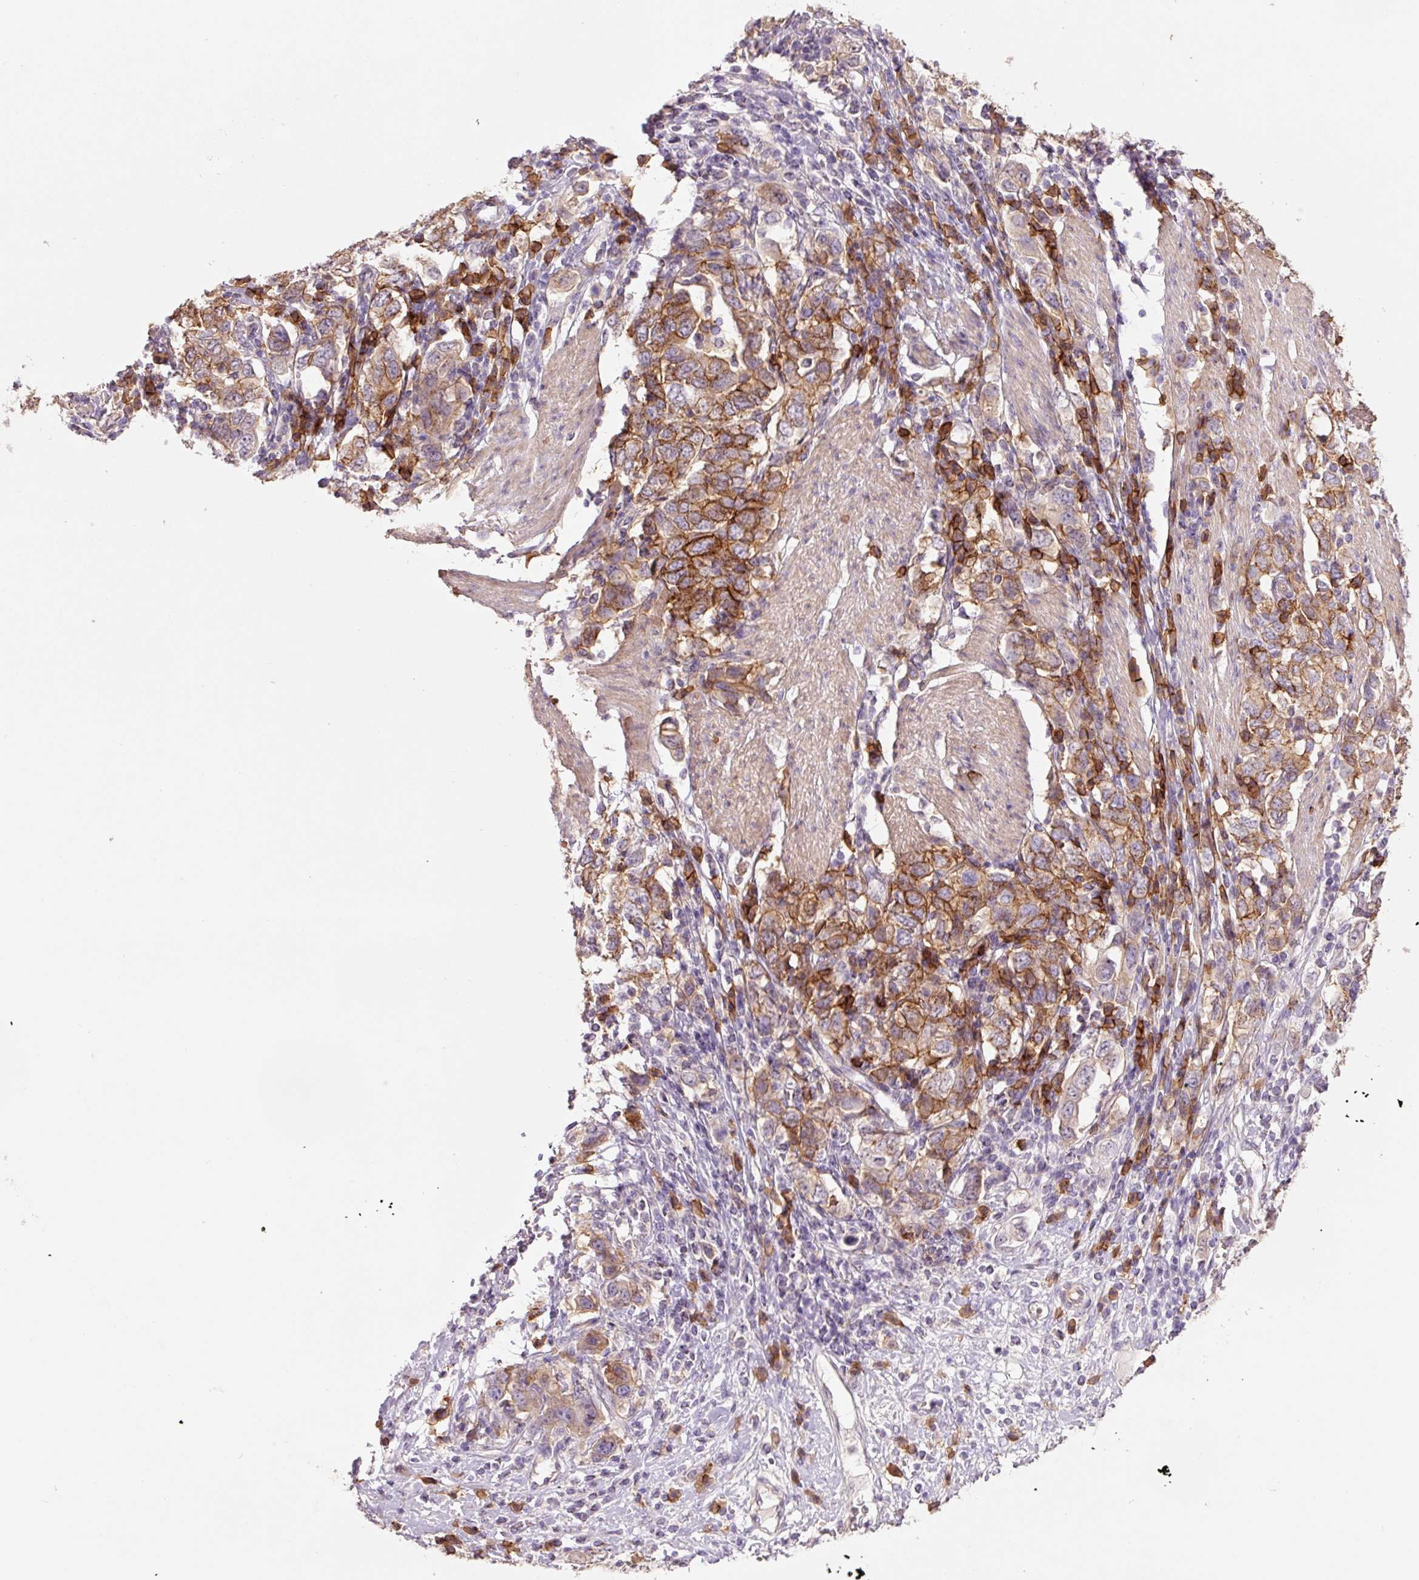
{"staining": {"intensity": "moderate", "quantity": ">75%", "location": "cytoplasmic/membranous"}, "tissue": "stomach cancer", "cell_type": "Tumor cells", "image_type": "cancer", "snomed": [{"axis": "morphology", "description": "Adenocarcinoma, NOS"}, {"axis": "topography", "description": "Stomach, upper"}, {"axis": "topography", "description": "Stomach"}], "caption": "Protein analysis of stomach adenocarcinoma tissue reveals moderate cytoplasmic/membranous staining in approximately >75% of tumor cells.", "gene": "SLC1A4", "patient": {"sex": "male", "age": 62}}